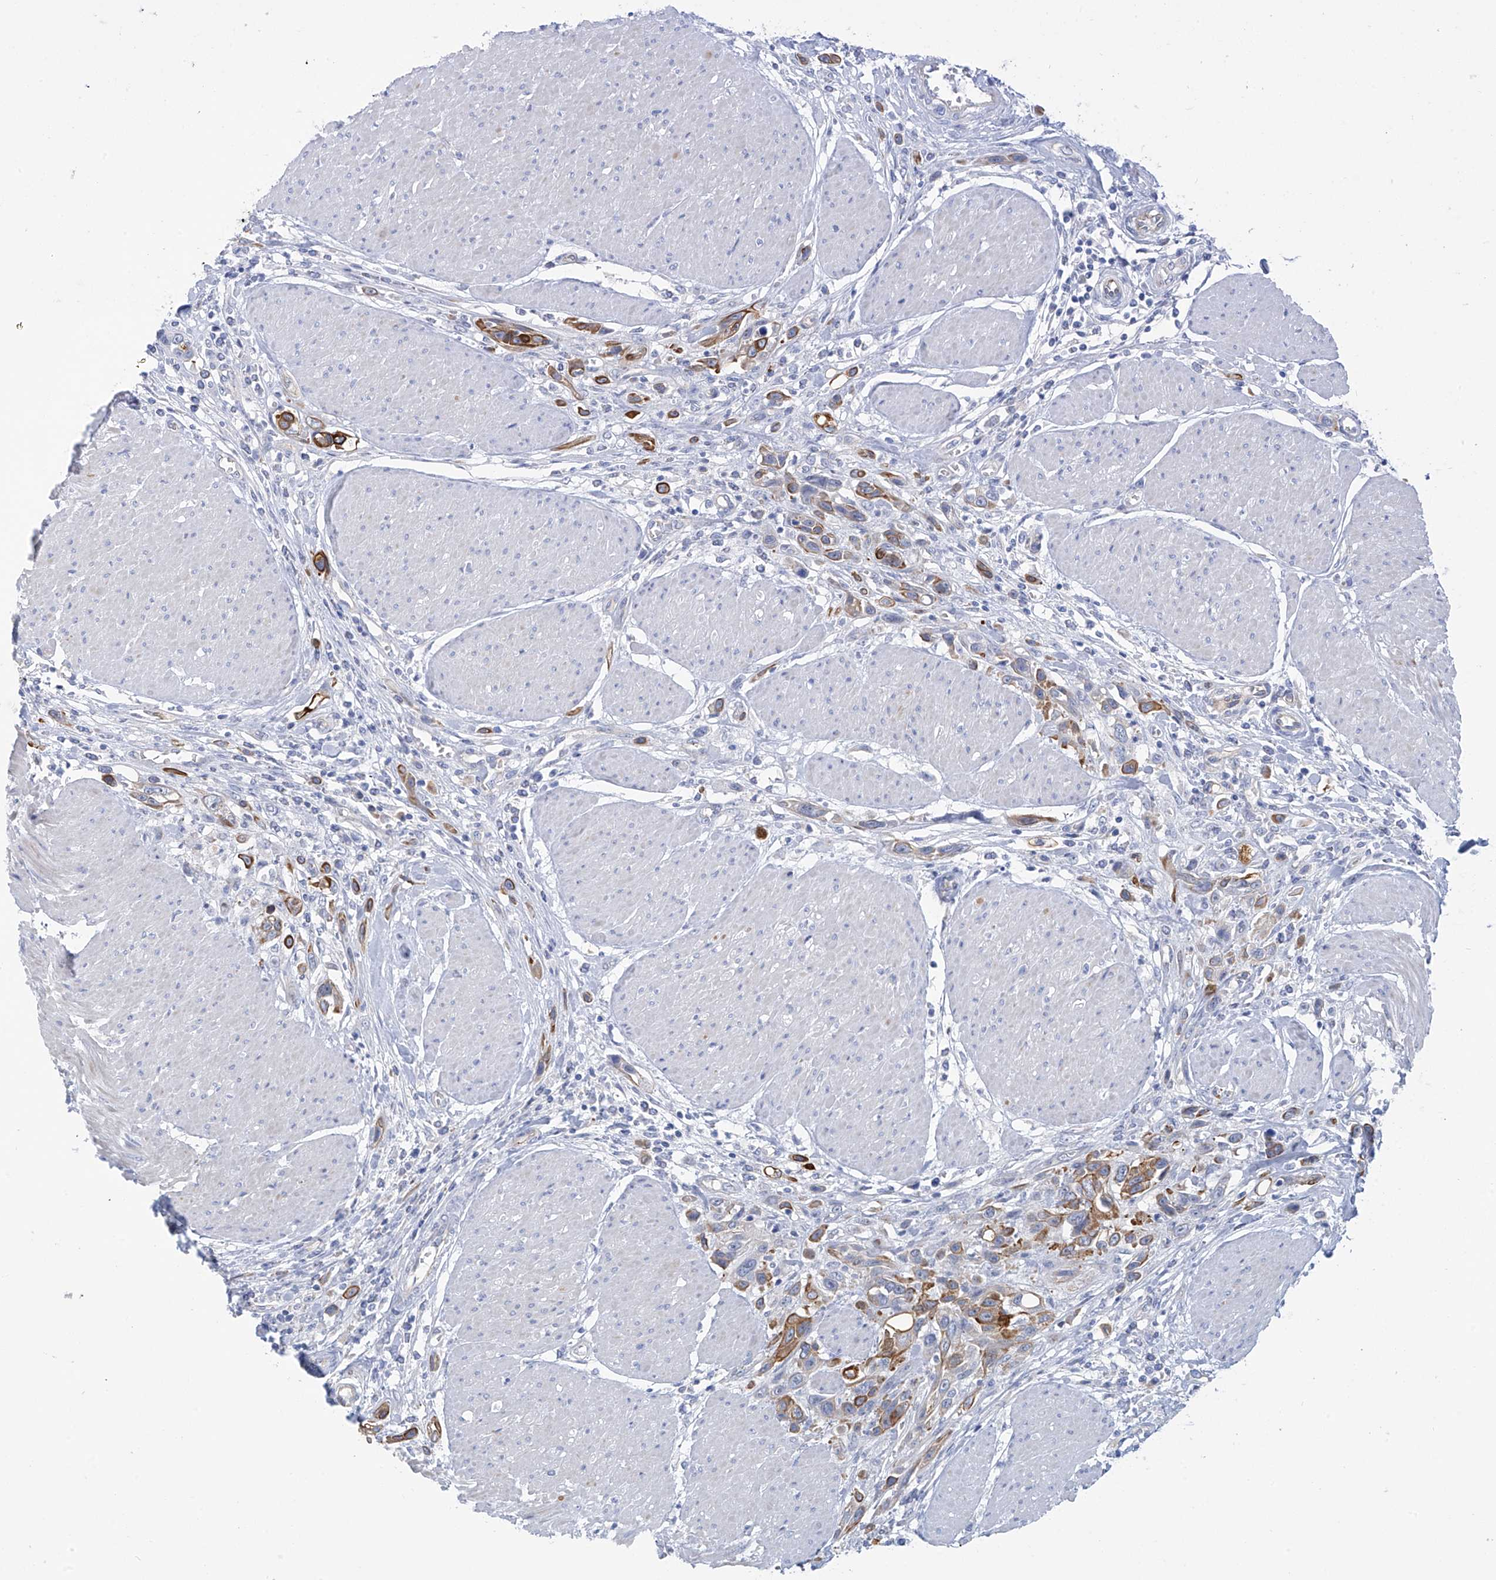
{"staining": {"intensity": "moderate", "quantity": "25%-75%", "location": "cytoplasmic/membranous"}, "tissue": "urothelial cancer", "cell_type": "Tumor cells", "image_type": "cancer", "snomed": [{"axis": "morphology", "description": "Urothelial carcinoma, High grade"}, {"axis": "topography", "description": "Urinary bladder"}], "caption": "Immunohistochemical staining of urothelial cancer demonstrates medium levels of moderate cytoplasmic/membranous staining in about 25%-75% of tumor cells.", "gene": "PIK3C2B", "patient": {"sex": "male", "age": 50}}